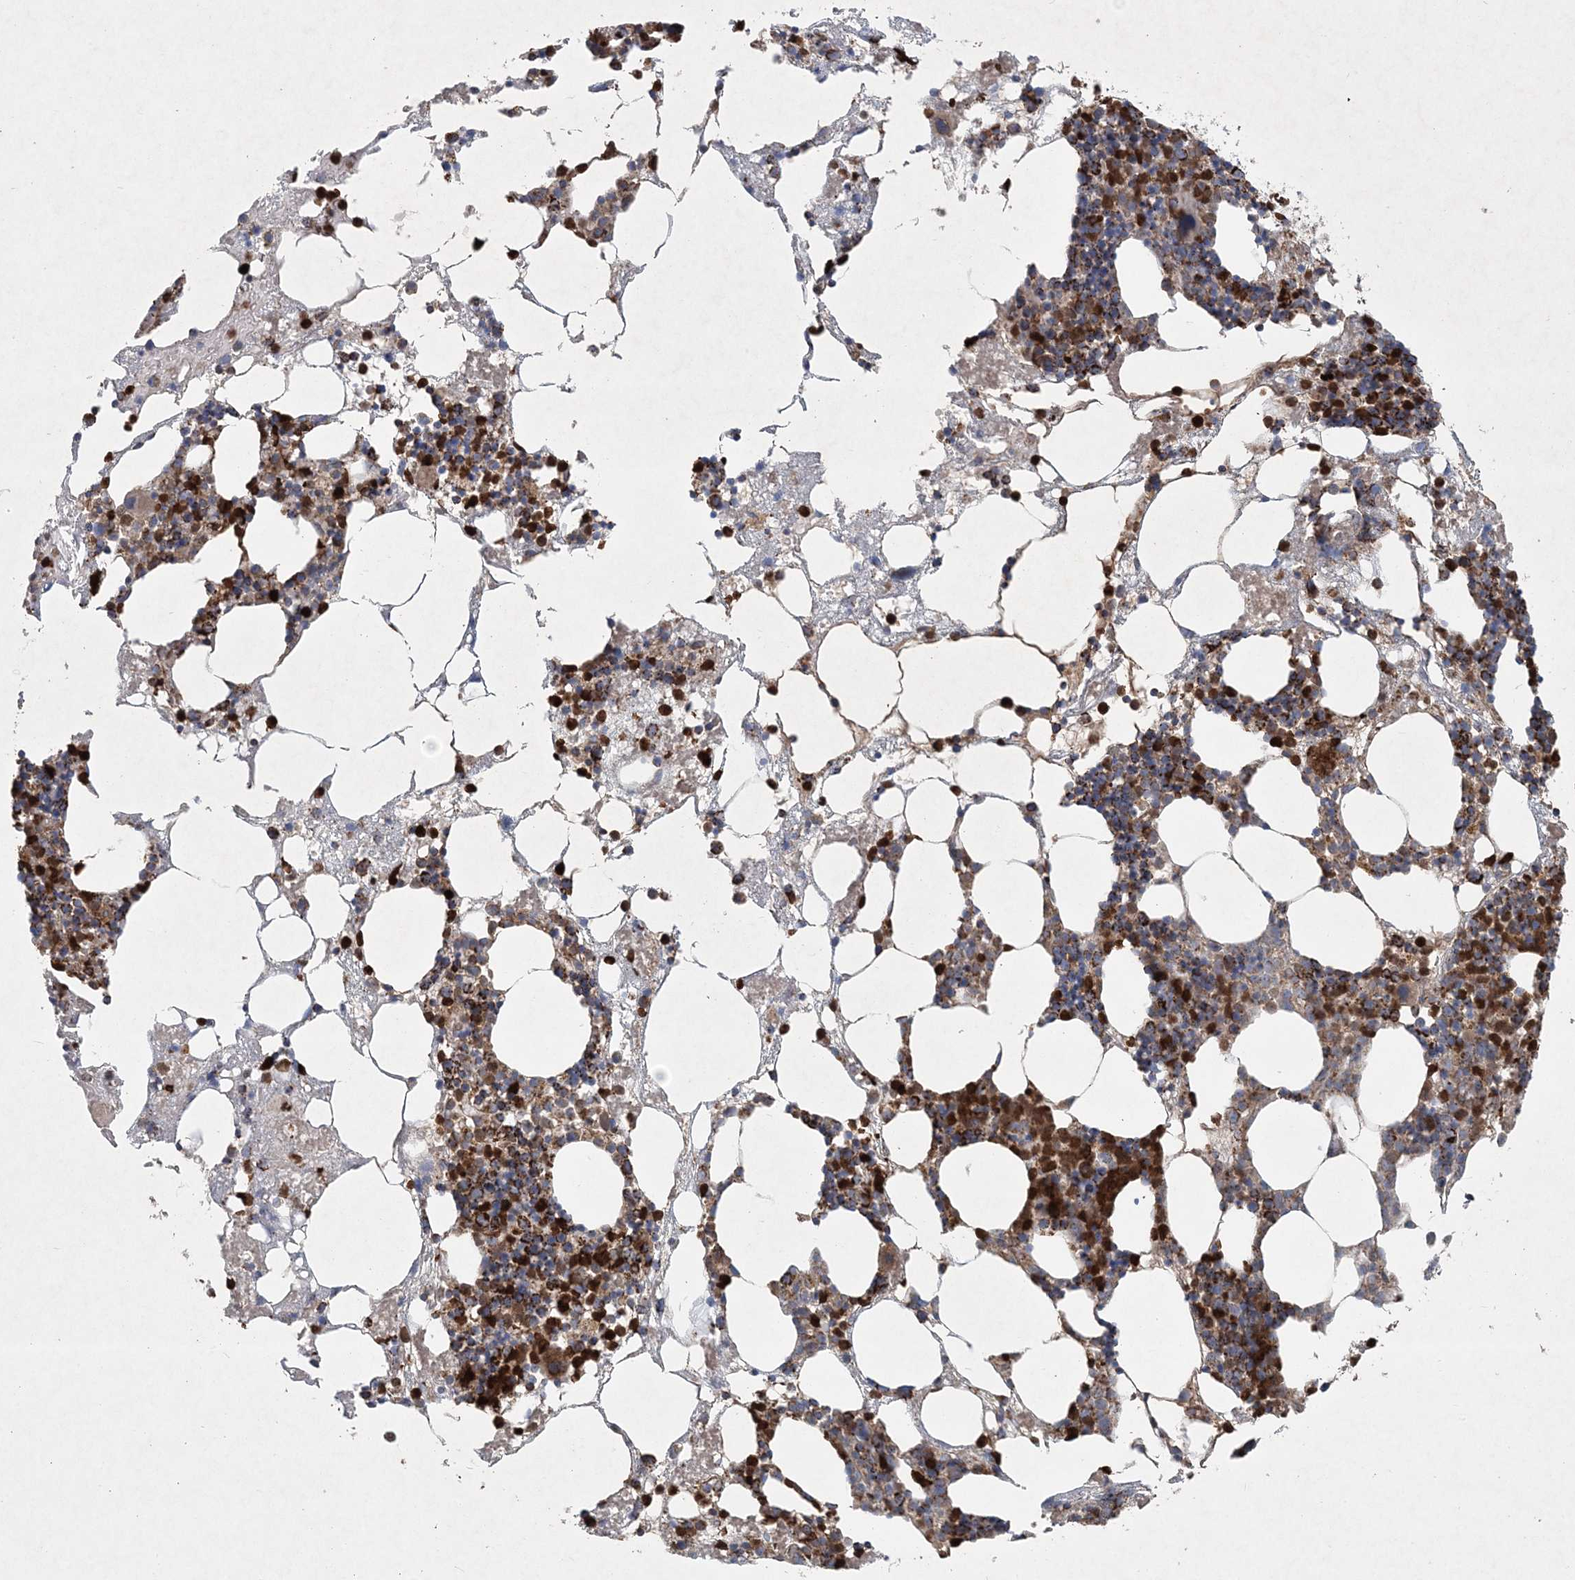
{"staining": {"intensity": "strong", "quantity": ">75%", "location": "cytoplasmic/membranous"}, "tissue": "bone marrow", "cell_type": "Hematopoietic cells", "image_type": "normal", "snomed": [{"axis": "morphology", "description": "Normal tissue, NOS"}, {"axis": "topography", "description": "Bone marrow"}], "caption": "The immunohistochemical stain shows strong cytoplasmic/membranous positivity in hematopoietic cells of normal bone marrow. Using DAB (brown) and hematoxylin (blue) stains, captured at high magnification using brightfield microscopy.", "gene": "LRPPRC", "patient": {"sex": "male", "age": 48}}